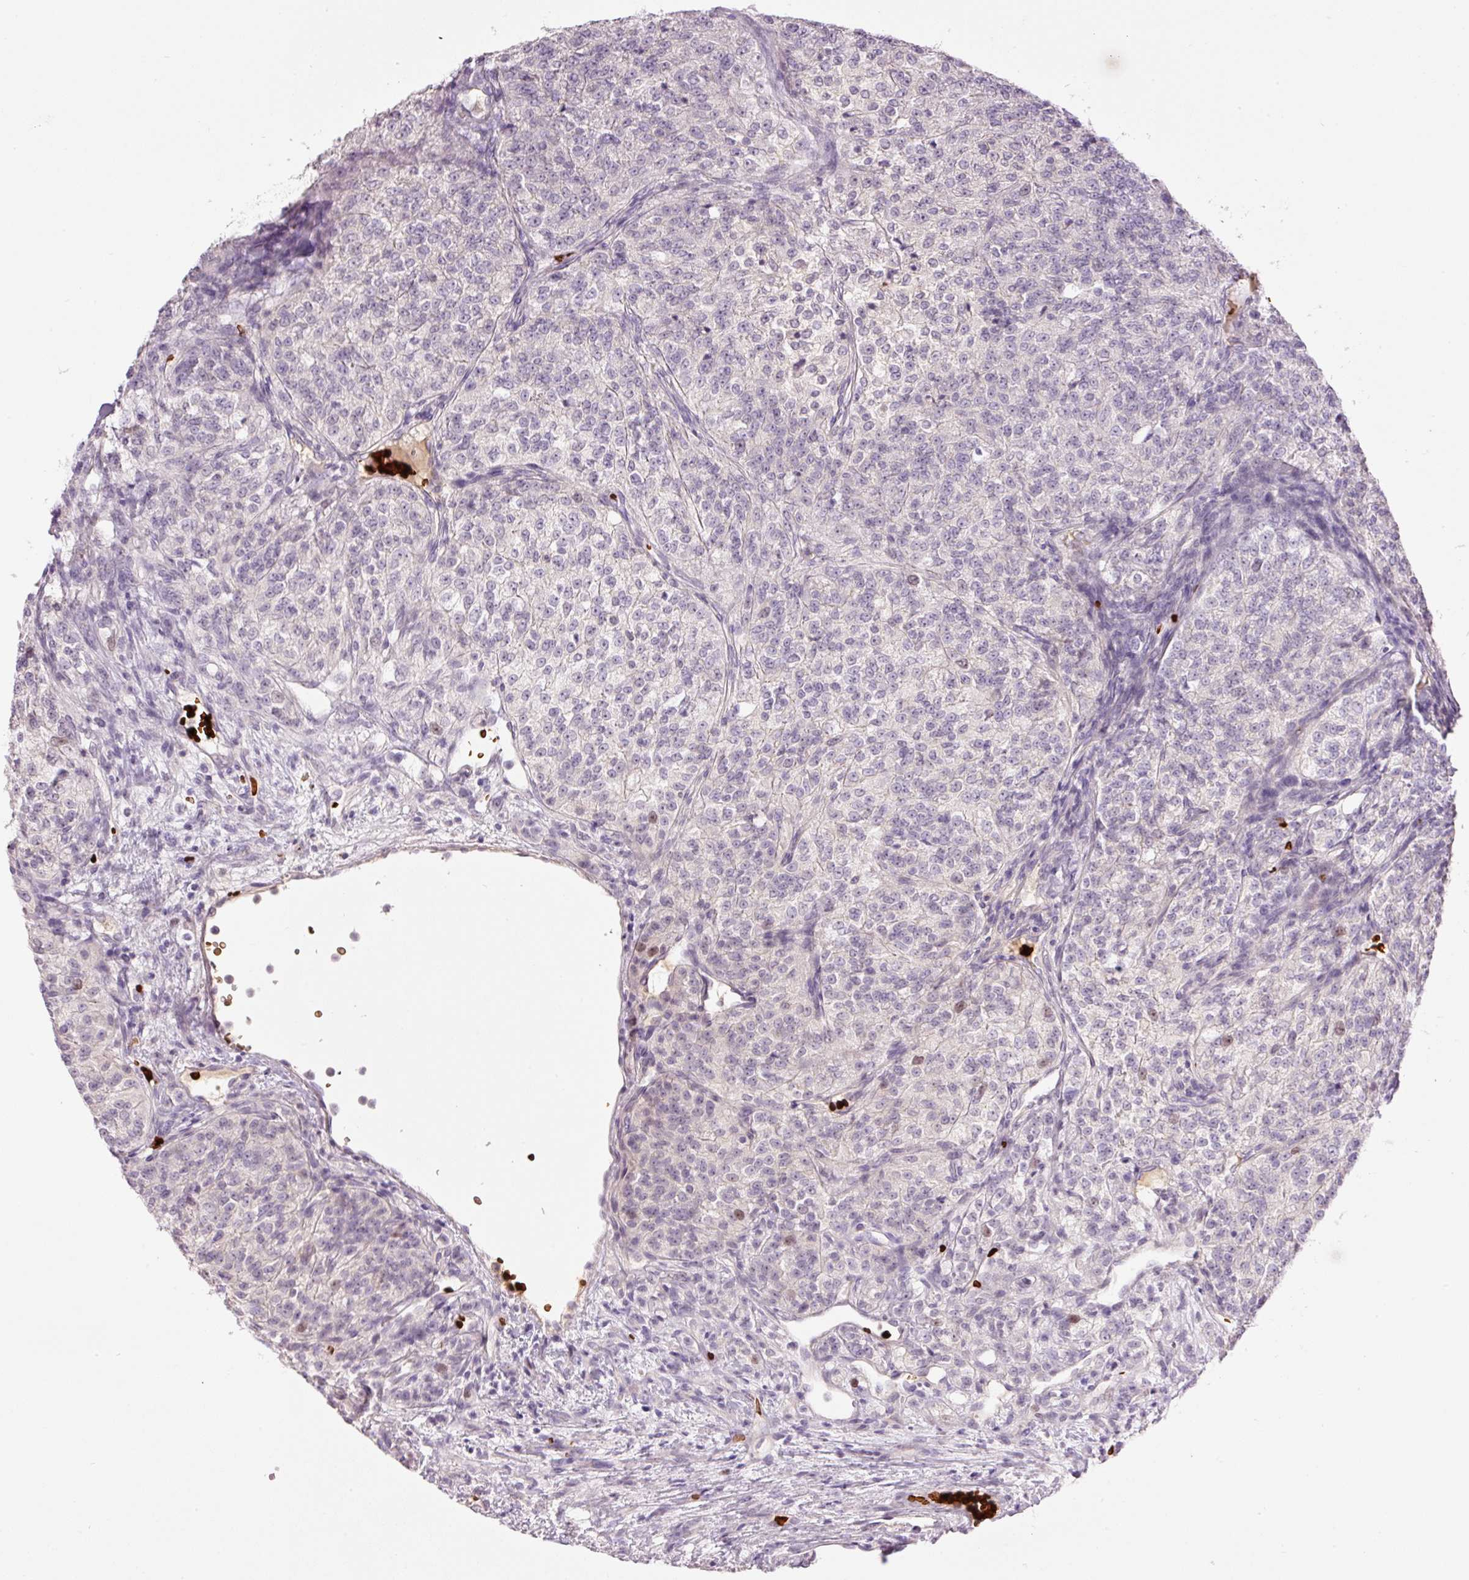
{"staining": {"intensity": "negative", "quantity": "none", "location": "none"}, "tissue": "renal cancer", "cell_type": "Tumor cells", "image_type": "cancer", "snomed": [{"axis": "morphology", "description": "Adenocarcinoma, NOS"}, {"axis": "topography", "description": "Kidney"}], "caption": "DAB immunohistochemical staining of human renal adenocarcinoma demonstrates no significant staining in tumor cells.", "gene": "LY6G6D", "patient": {"sex": "female", "age": 63}}